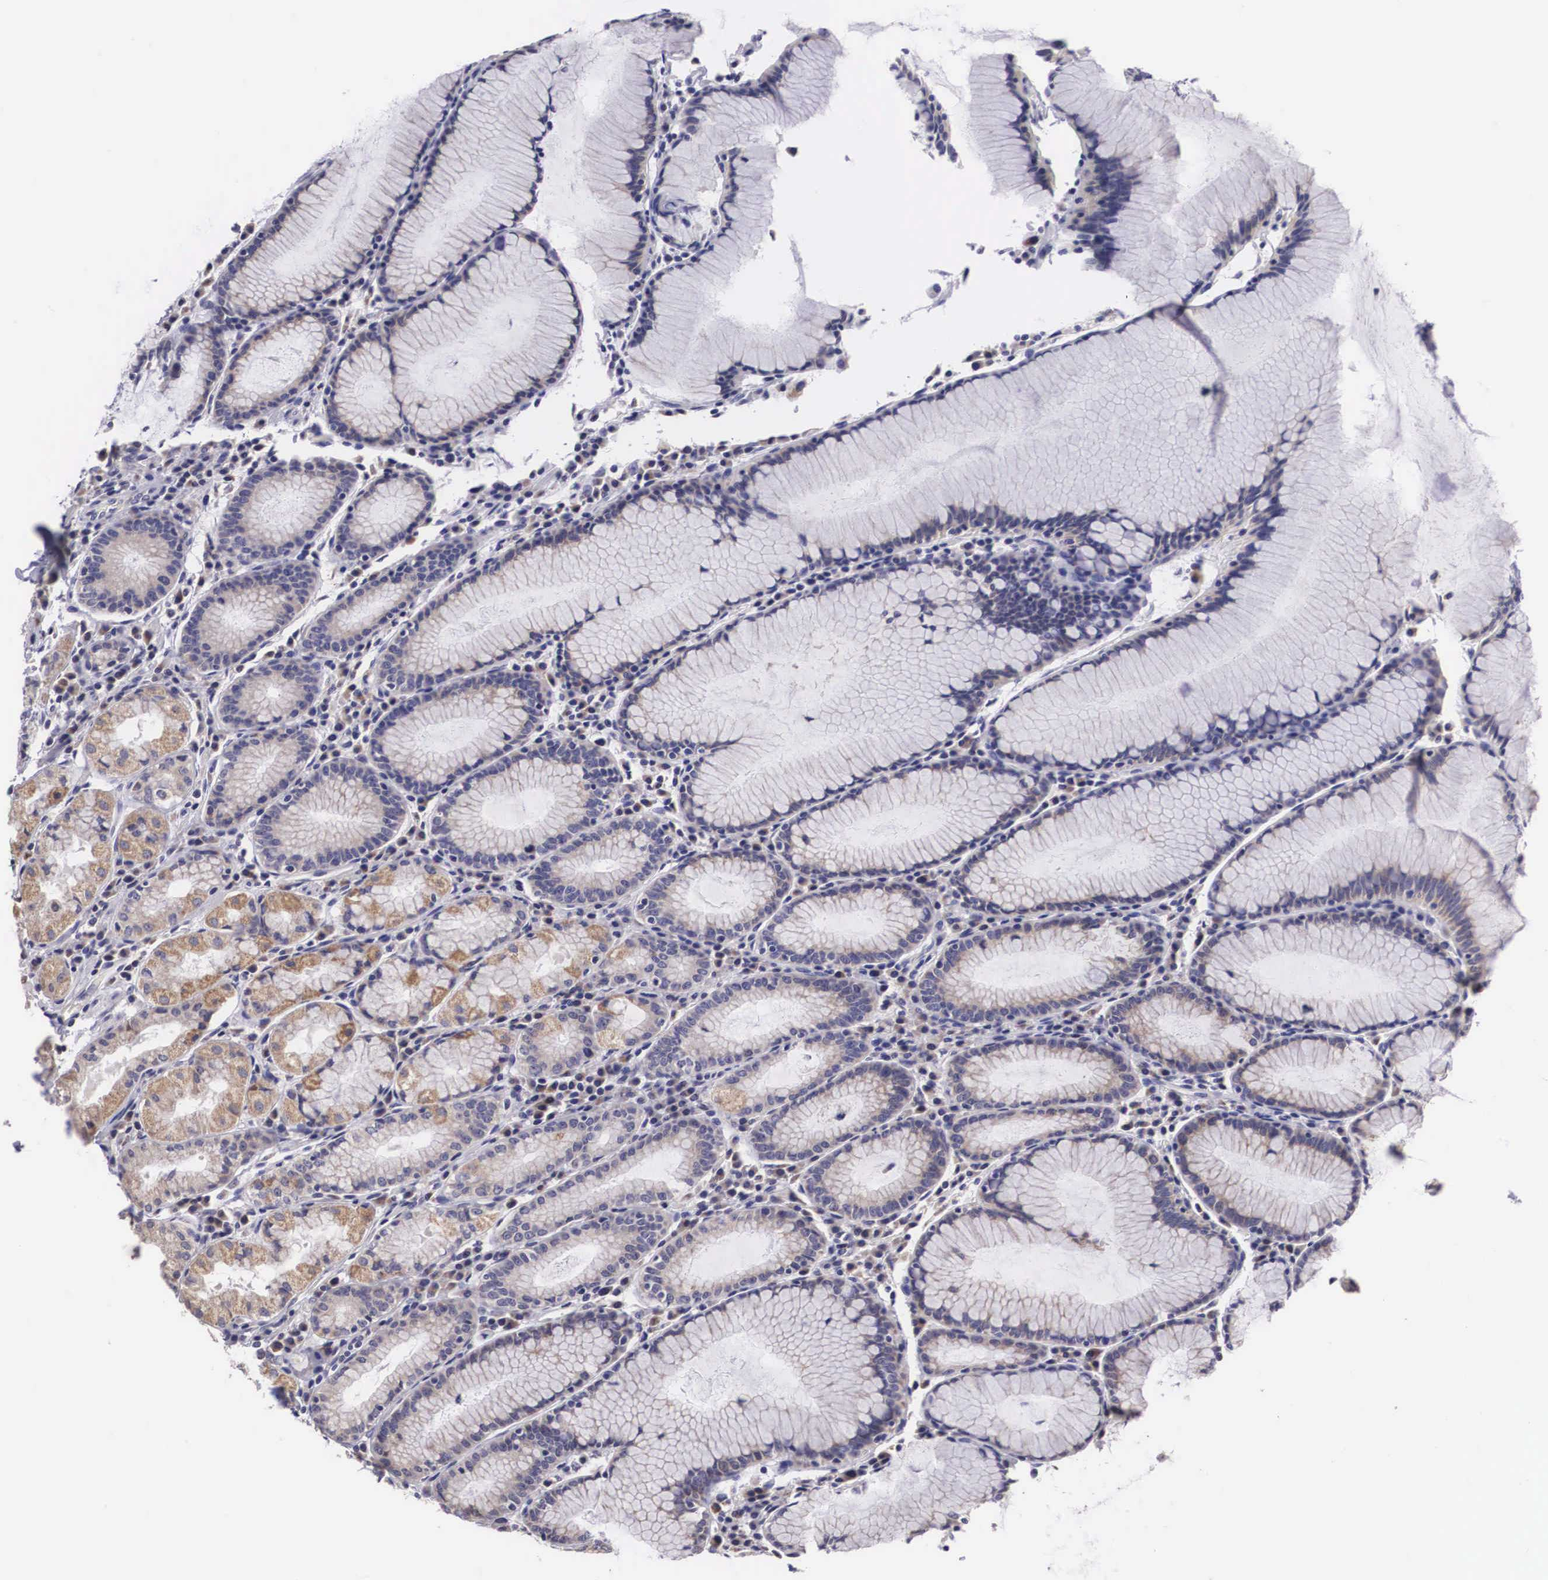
{"staining": {"intensity": "weak", "quantity": "<25%", "location": "cytoplasmic/membranous"}, "tissue": "stomach", "cell_type": "Glandular cells", "image_type": "normal", "snomed": [{"axis": "morphology", "description": "Normal tissue, NOS"}, {"axis": "topography", "description": "Stomach, lower"}], "caption": "Protein analysis of unremarkable stomach reveals no significant staining in glandular cells. (Brightfield microscopy of DAB (3,3'-diaminobenzidine) immunohistochemistry at high magnification).", "gene": "ARG2", "patient": {"sex": "female", "age": 43}}